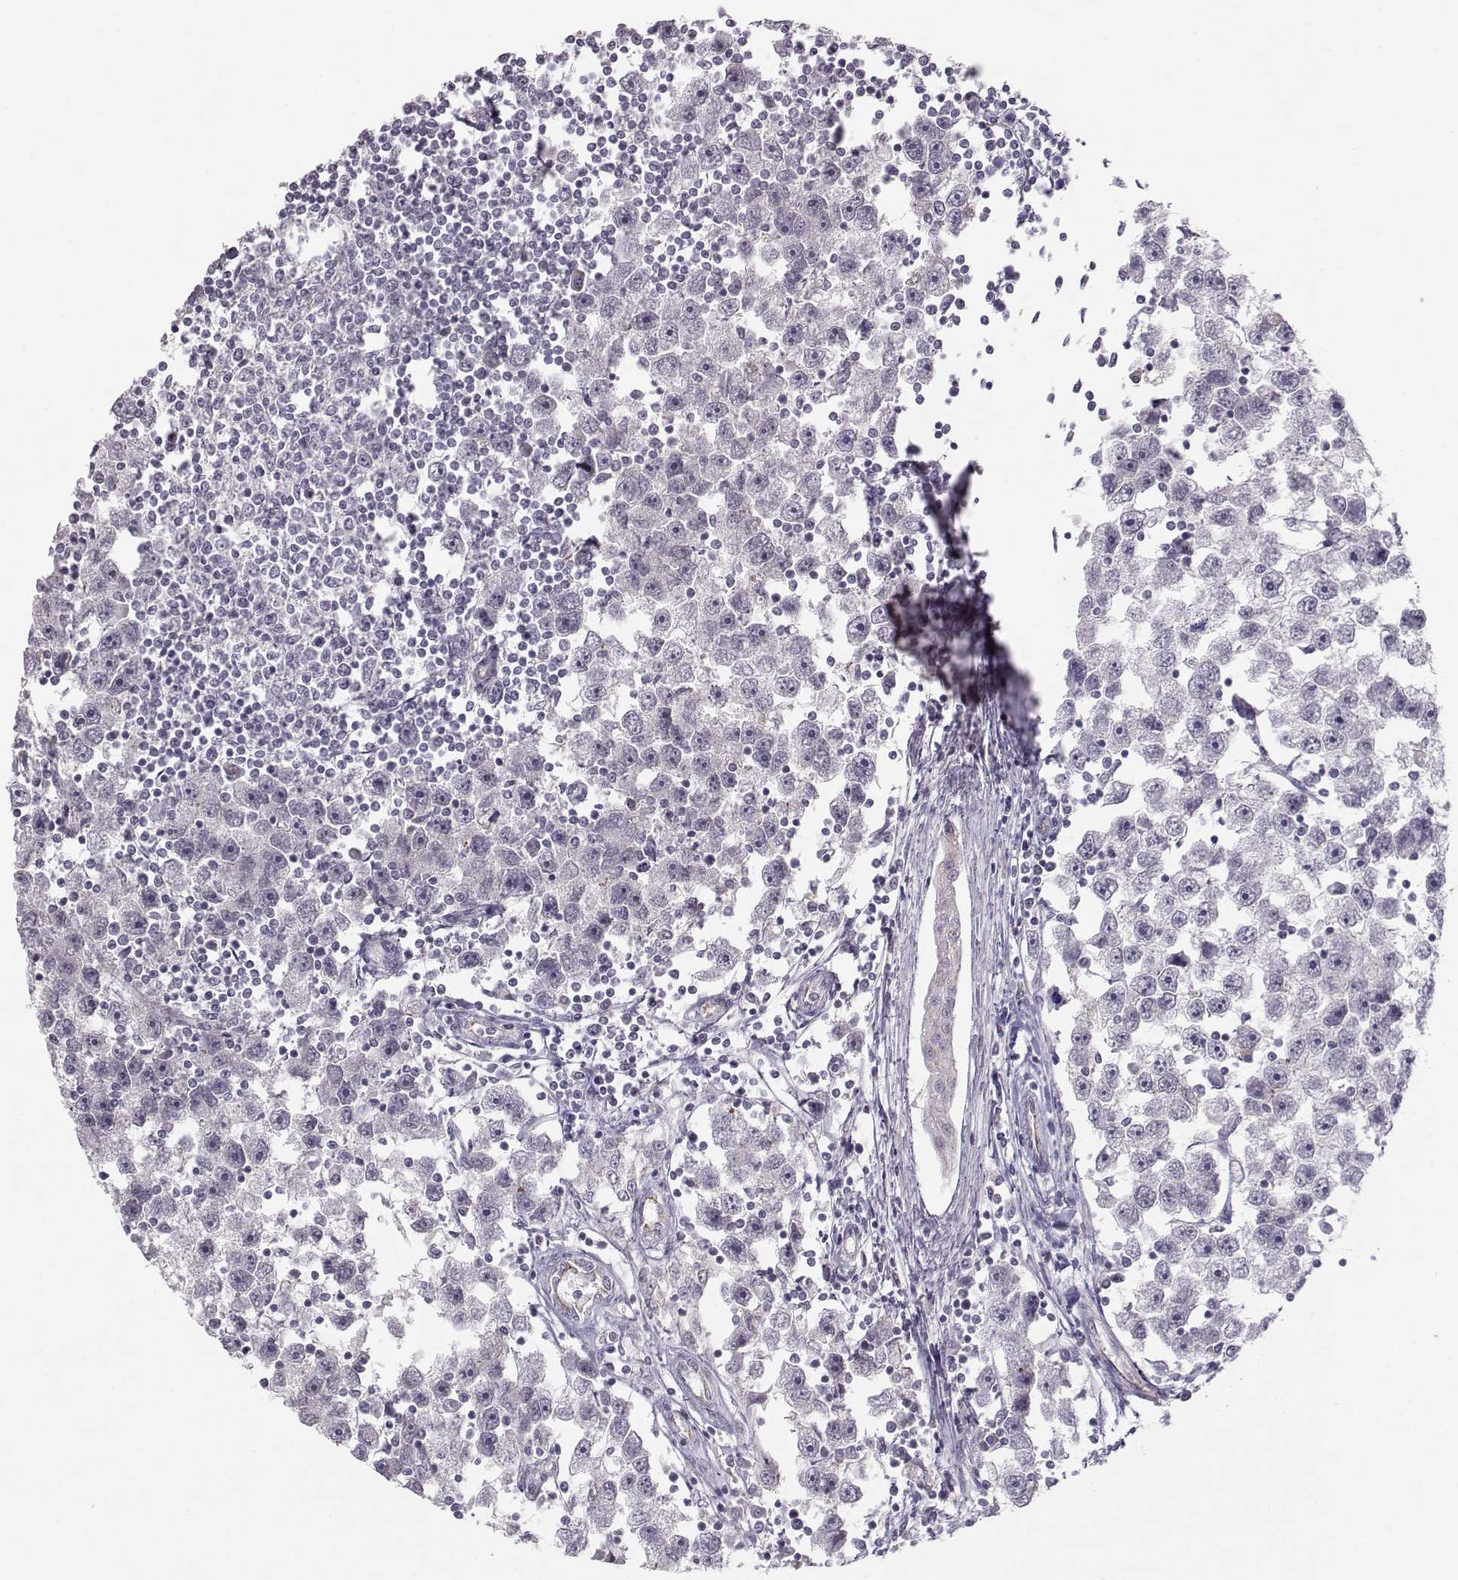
{"staining": {"intensity": "negative", "quantity": "none", "location": "none"}, "tissue": "testis cancer", "cell_type": "Tumor cells", "image_type": "cancer", "snomed": [{"axis": "morphology", "description": "Seminoma, NOS"}, {"axis": "topography", "description": "Testis"}], "caption": "There is no significant staining in tumor cells of testis seminoma.", "gene": "MAST1", "patient": {"sex": "male", "age": 30}}